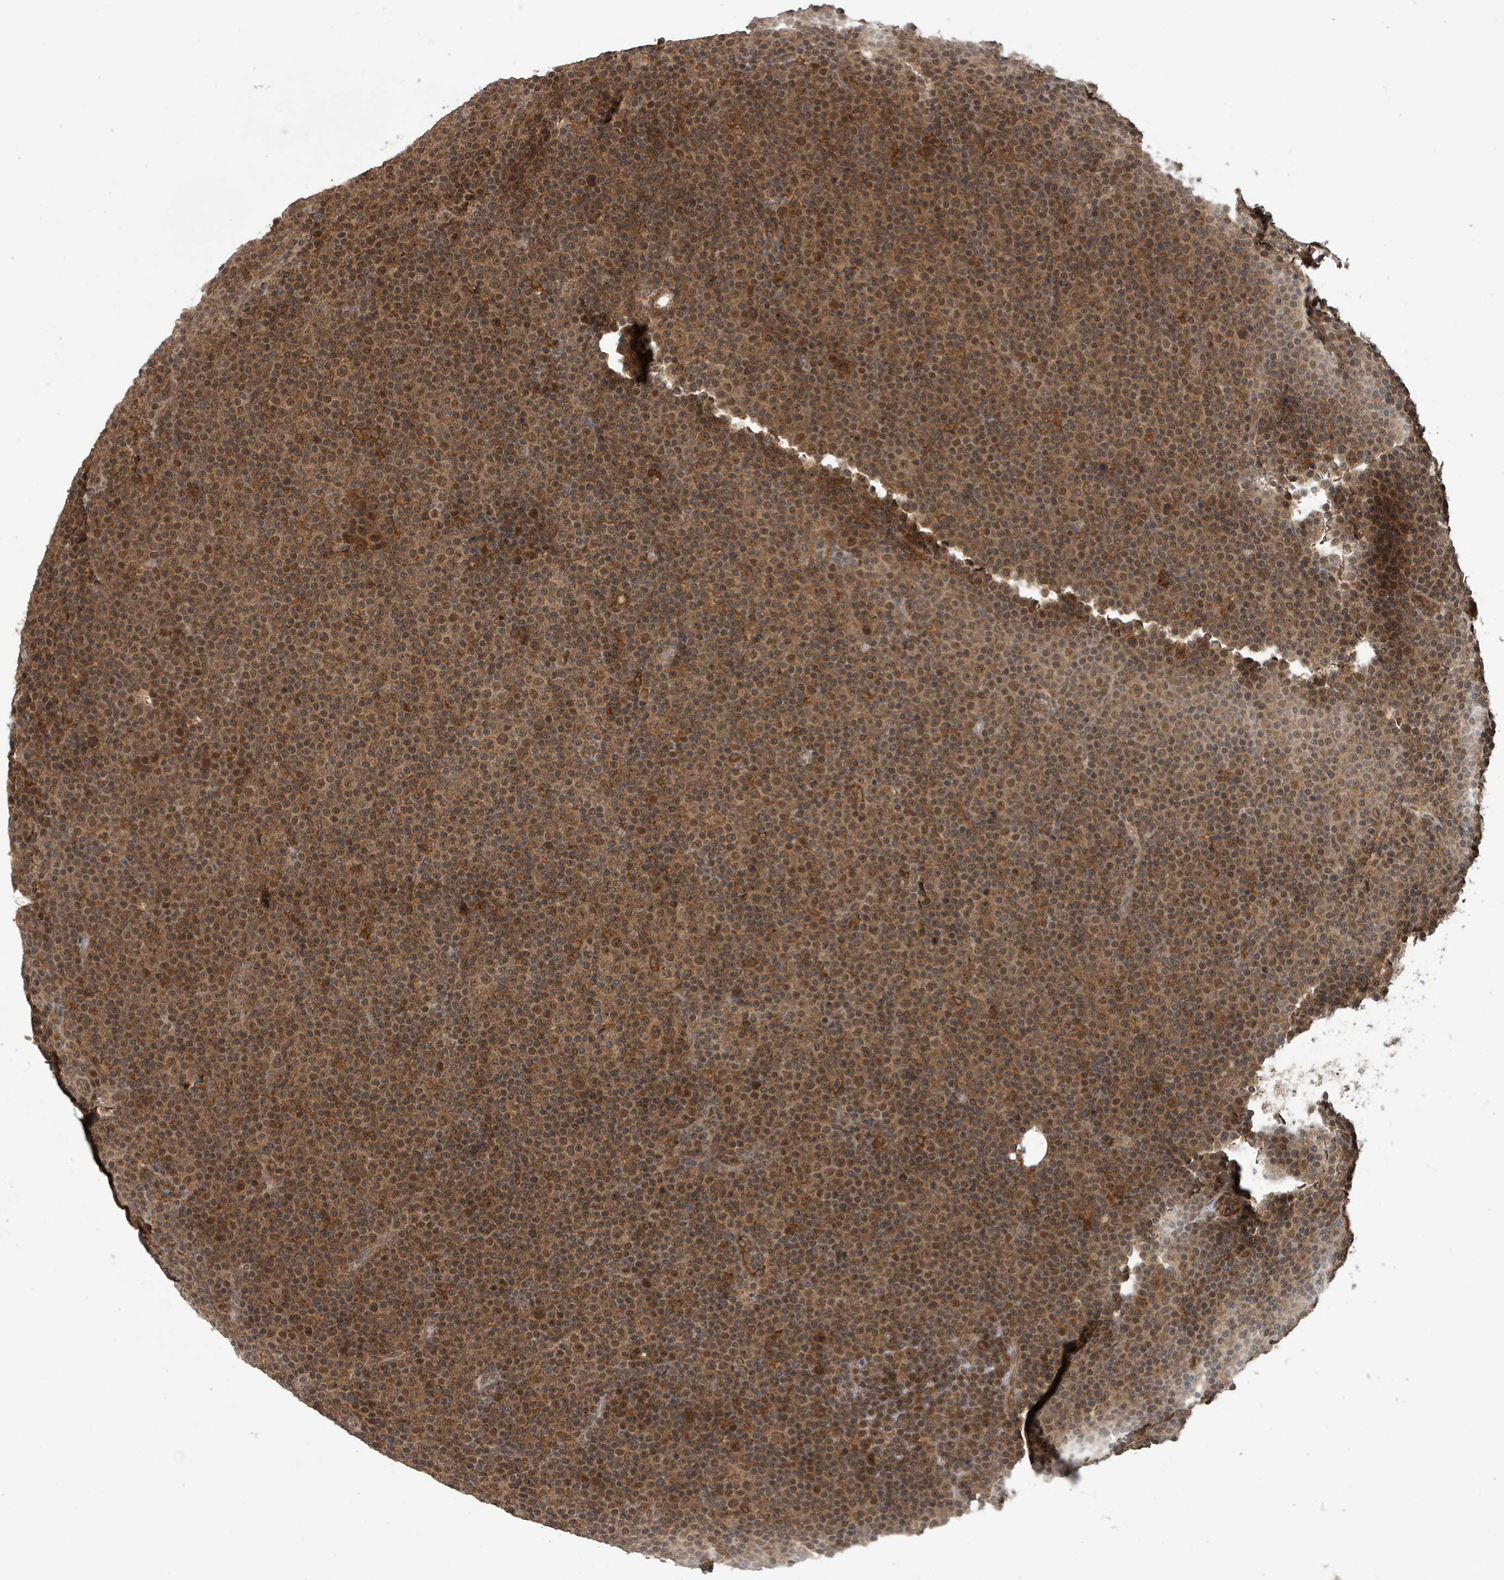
{"staining": {"intensity": "moderate", "quantity": ">75%", "location": "cytoplasmic/membranous,nuclear"}, "tissue": "lymphoma", "cell_type": "Tumor cells", "image_type": "cancer", "snomed": [{"axis": "morphology", "description": "Malignant lymphoma, non-Hodgkin's type, Low grade"}, {"axis": "topography", "description": "Lymph node"}], "caption": "The histopathology image demonstrates staining of lymphoma, revealing moderate cytoplasmic/membranous and nuclear protein expression (brown color) within tumor cells. Nuclei are stained in blue.", "gene": "KLC1", "patient": {"sex": "female", "age": 67}}